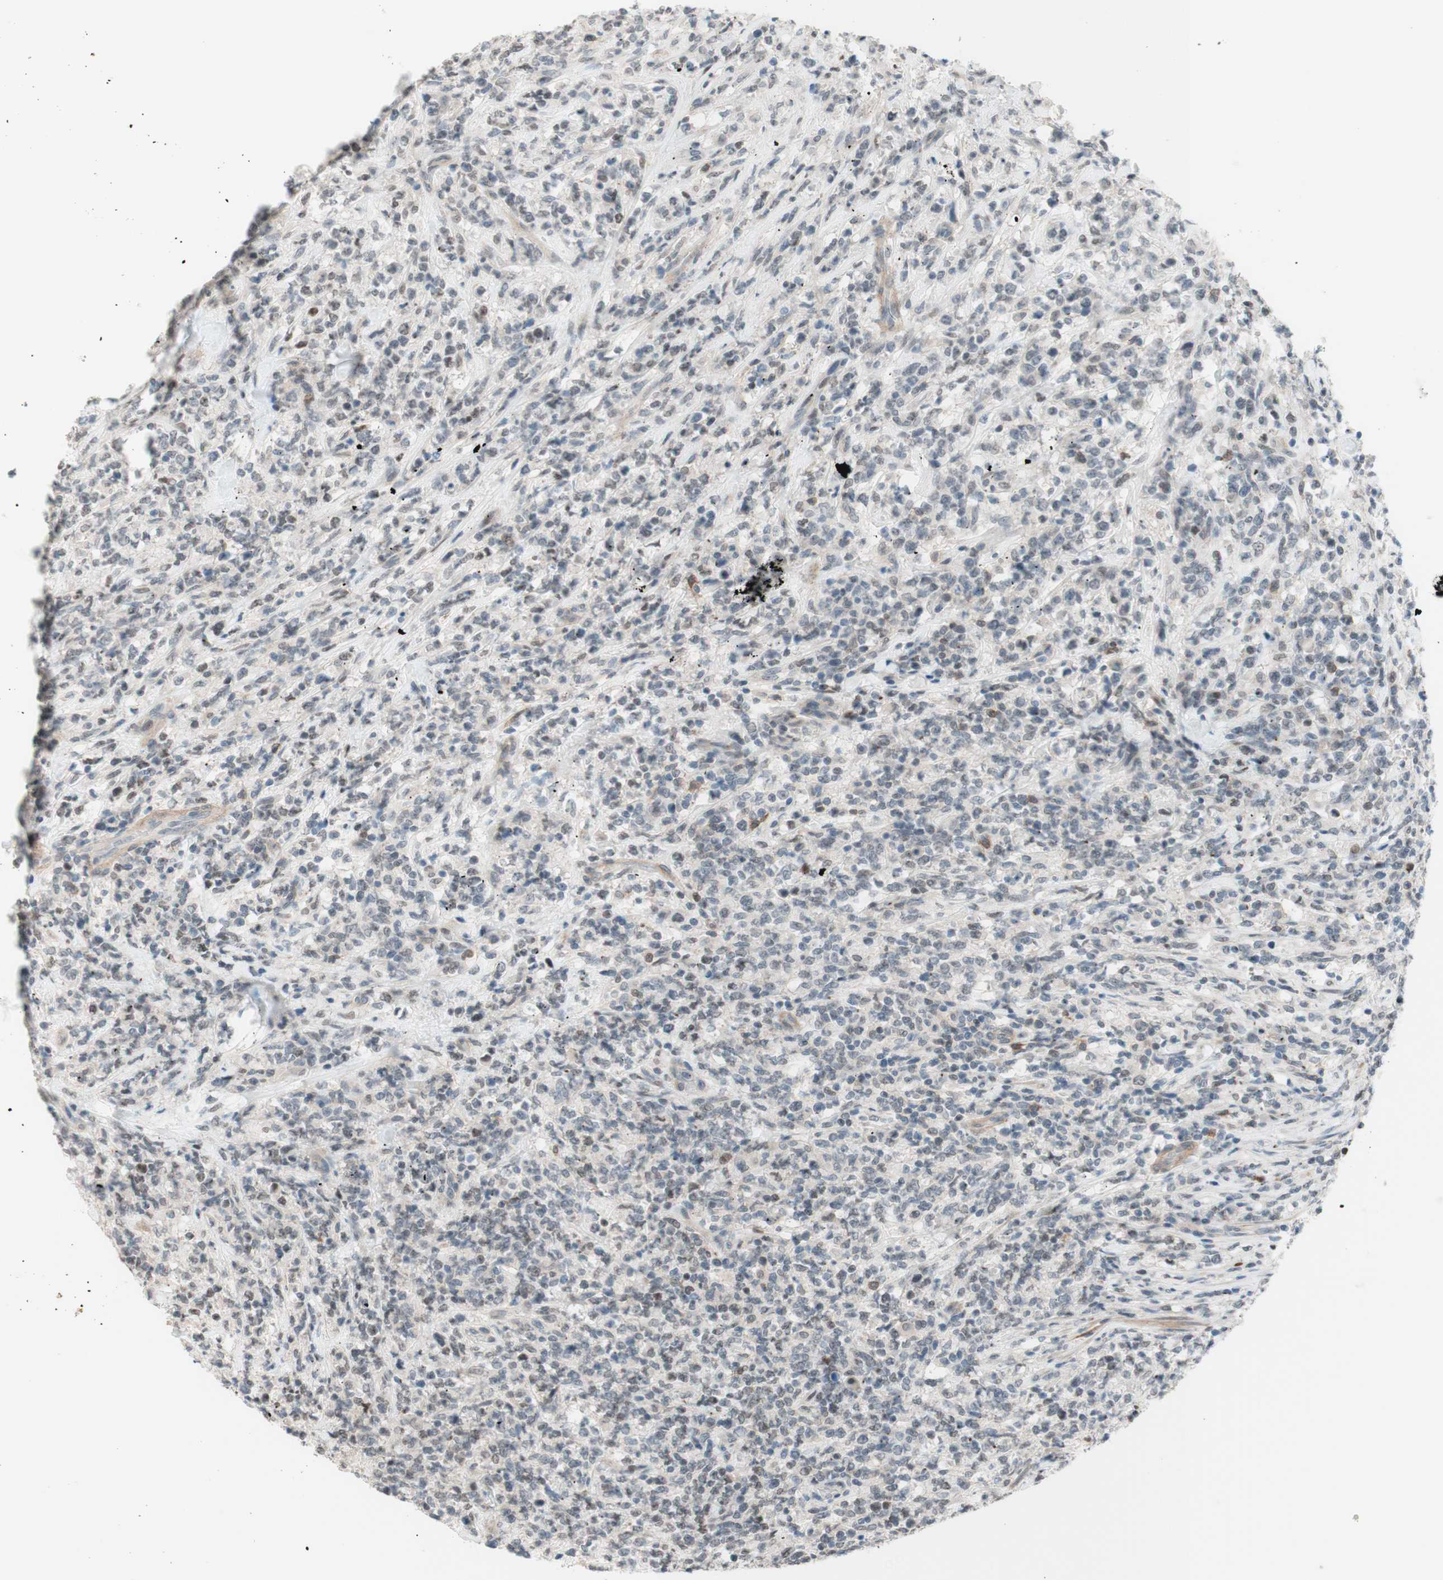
{"staining": {"intensity": "weak", "quantity": "<25%", "location": "nuclear"}, "tissue": "lymphoma", "cell_type": "Tumor cells", "image_type": "cancer", "snomed": [{"axis": "morphology", "description": "Malignant lymphoma, non-Hodgkin's type, High grade"}, {"axis": "topography", "description": "Soft tissue"}], "caption": "Human lymphoma stained for a protein using immunohistochemistry displays no expression in tumor cells.", "gene": "JPH1", "patient": {"sex": "male", "age": 18}}